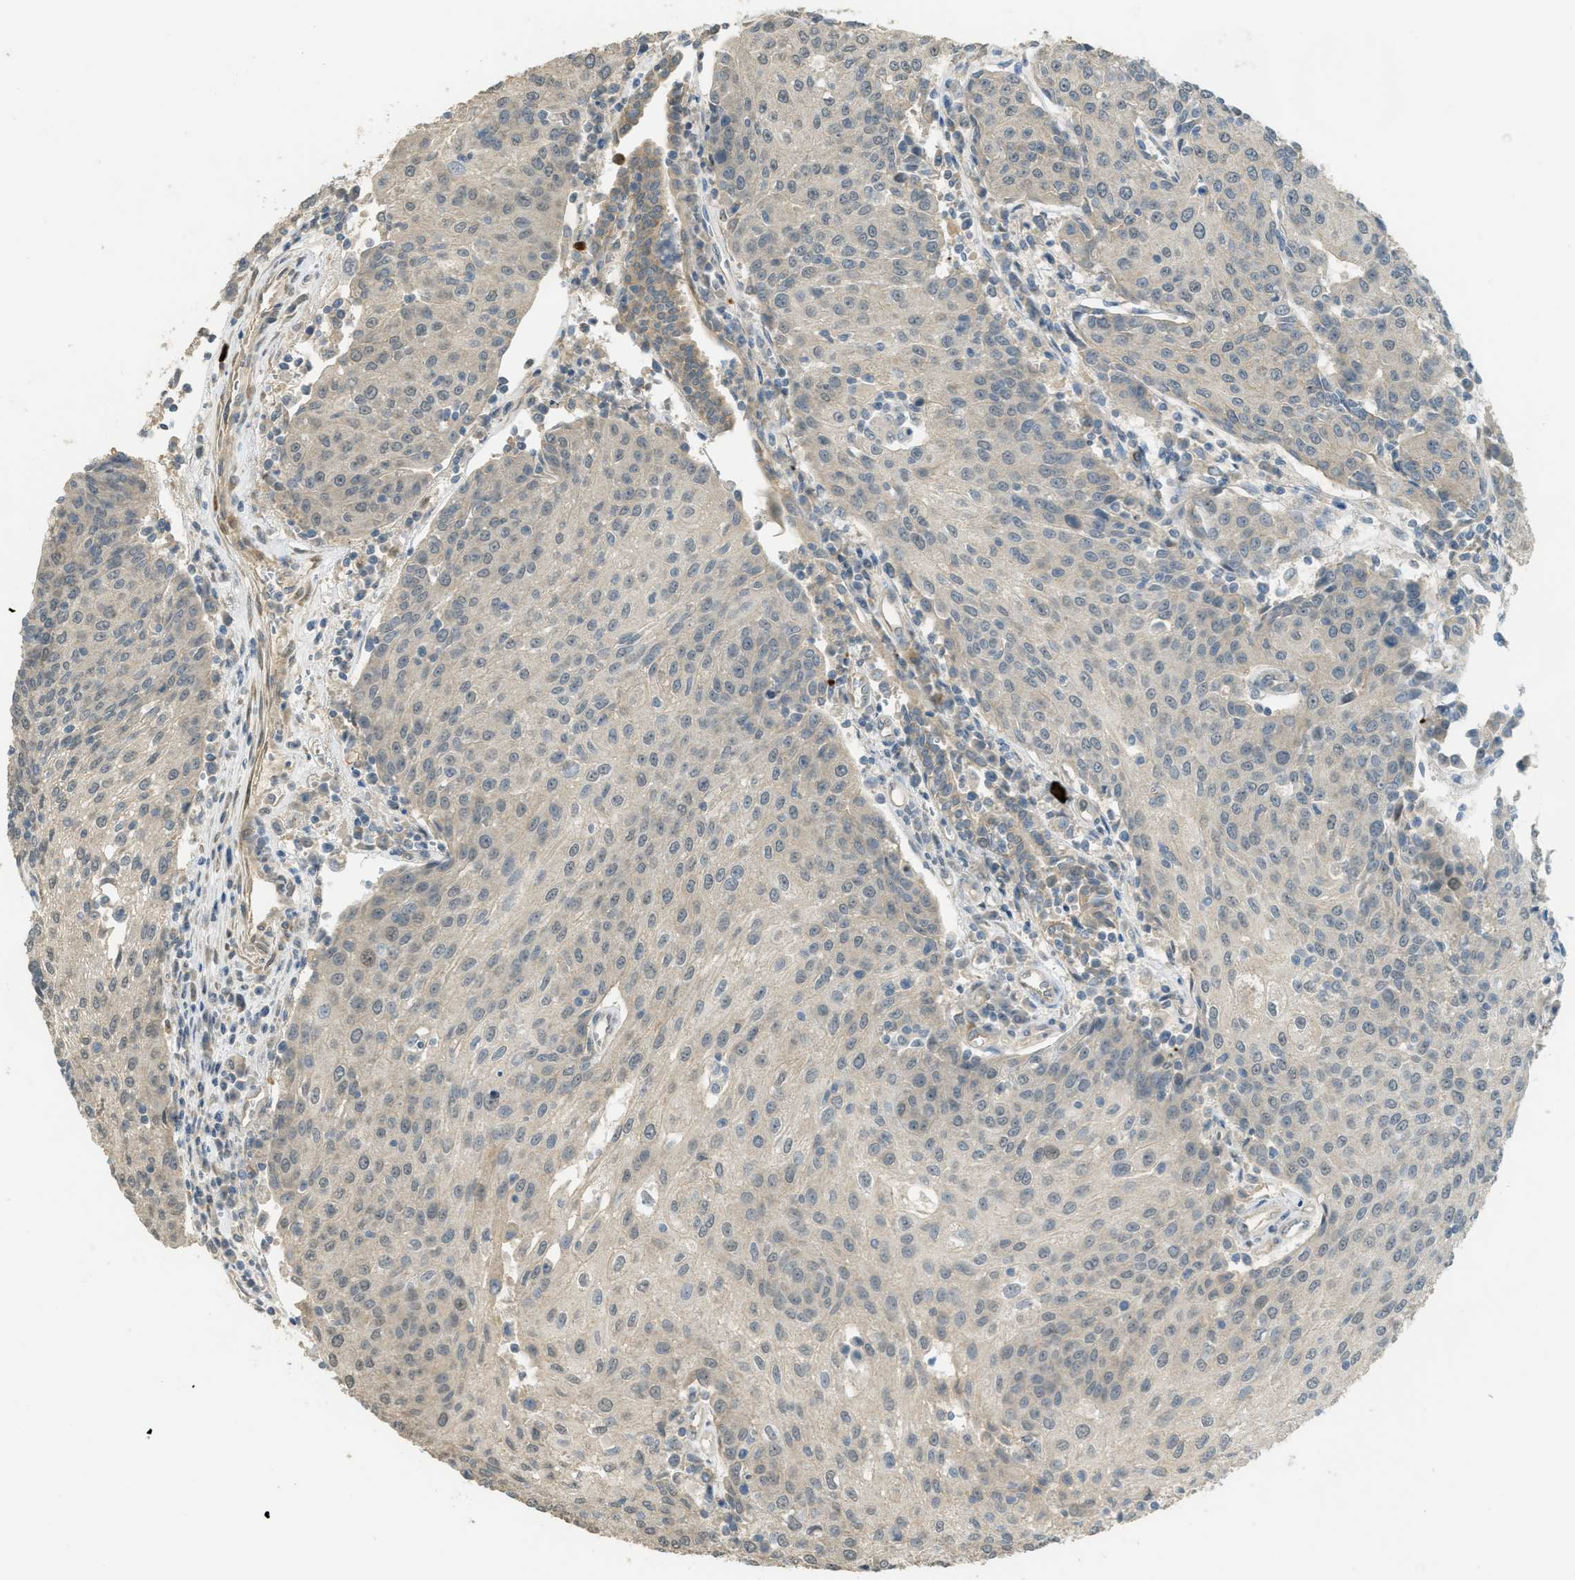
{"staining": {"intensity": "weak", "quantity": "25%-75%", "location": "cytoplasmic/membranous"}, "tissue": "urothelial cancer", "cell_type": "Tumor cells", "image_type": "cancer", "snomed": [{"axis": "morphology", "description": "Urothelial carcinoma, High grade"}, {"axis": "topography", "description": "Urinary bladder"}], "caption": "Protein analysis of high-grade urothelial carcinoma tissue demonstrates weak cytoplasmic/membranous staining in about 25%-75% of tumor cells.", "gene": "IGF2BP2", "patient": {"sex": "female", "age": 85}}